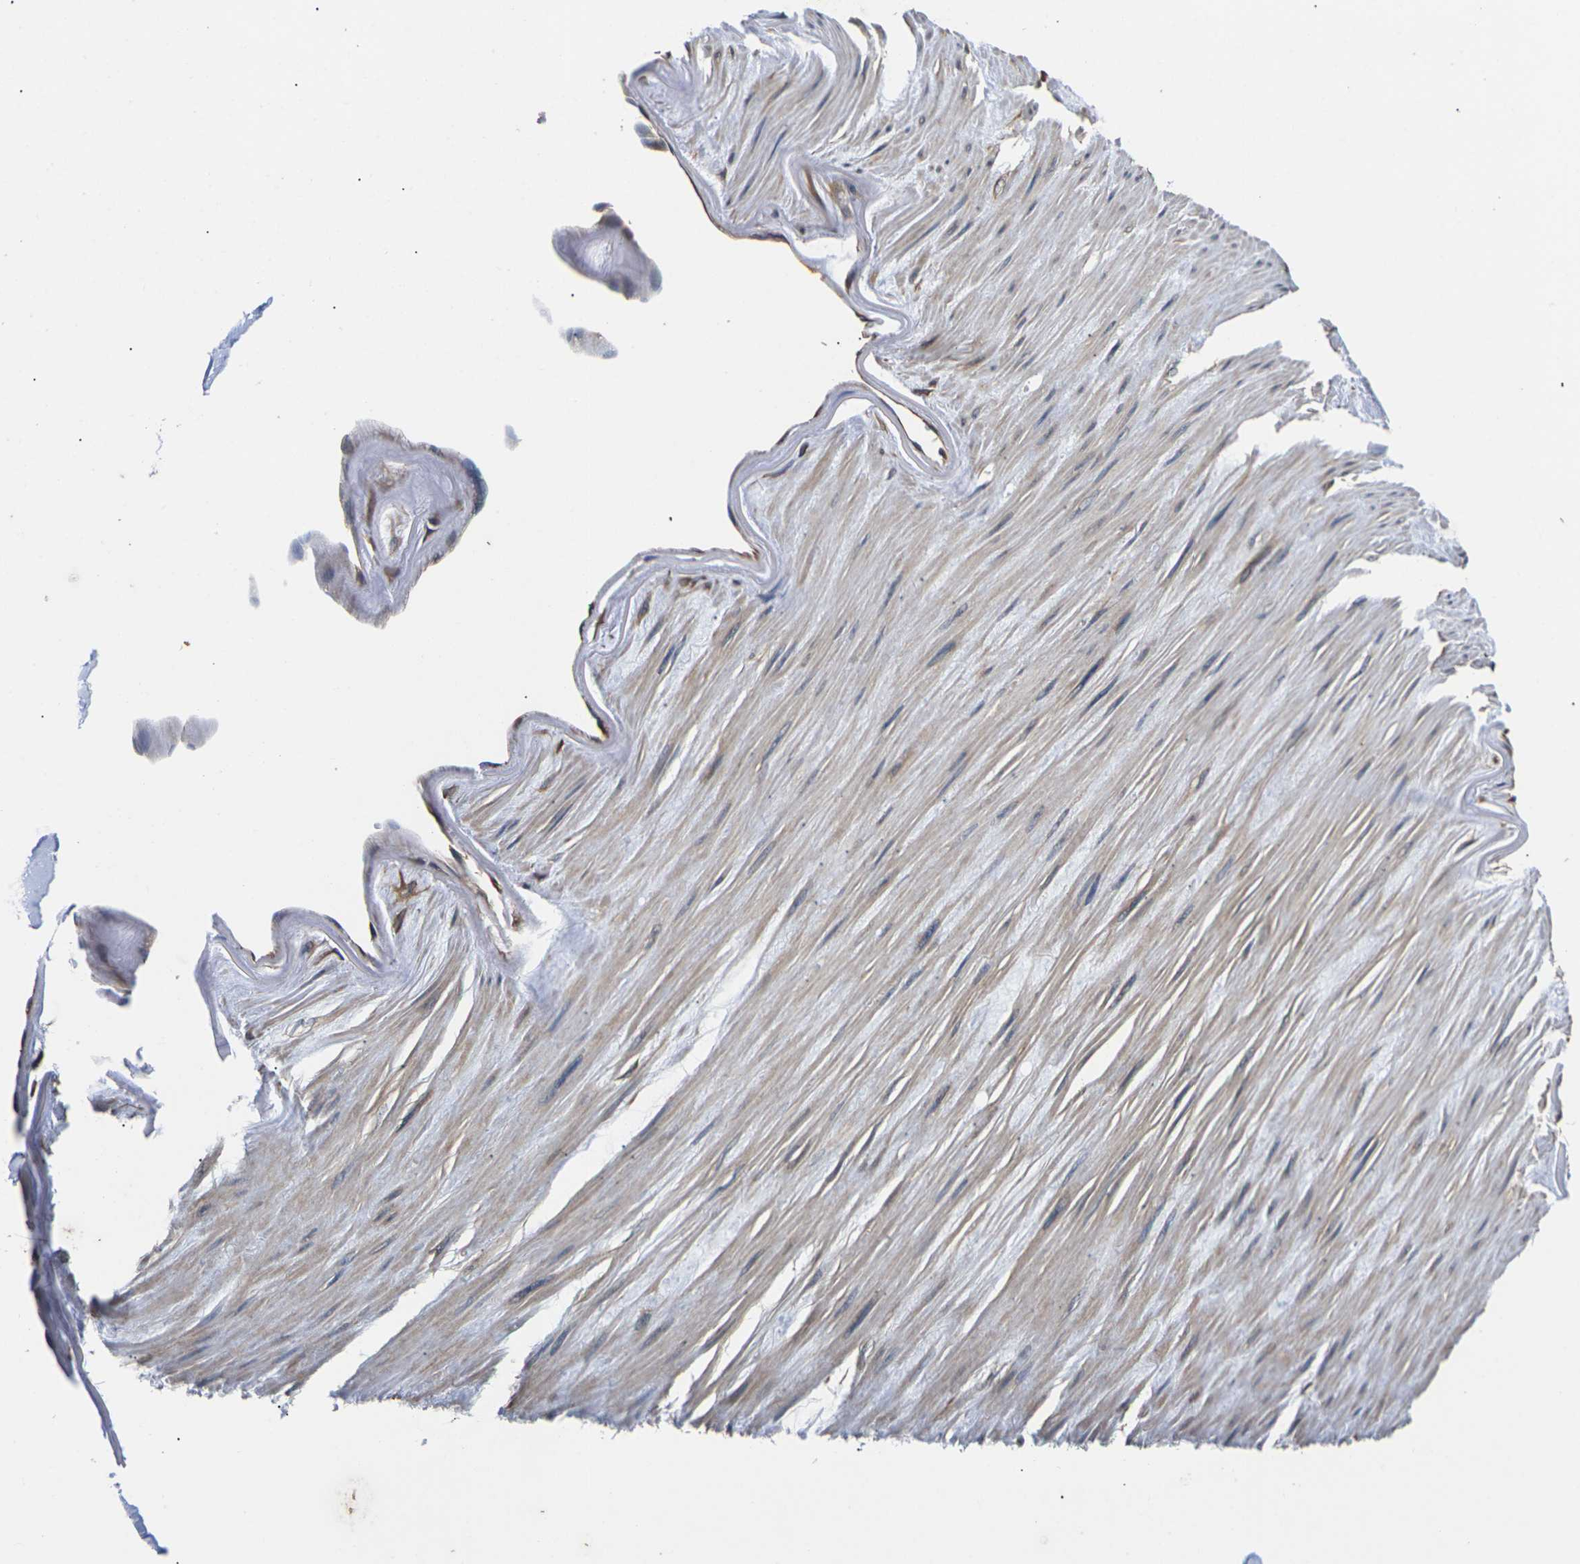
{"staining": {"intensity": "weak", "quantity": "25%-75%", "location": "cytoplasmic/membranous"}, "tissue": "adipose tissue", "cell_type": "Adipocytes", "image_type": "normal", "snomed": [{"axis": "morphology", "description": "Normal tissue, NOS"}, {"axis": "topography", "description": "Adipose tissue"}, {"axis": "topography", "description": "Peripheral nerve tissue"}], "caption": "The histopathology image shows staining of unremarkable adipose tissue, revealing weak cytoplasmic/membranous protein positivity (brown color) within adipocytes. (IHC, brightfield microscopy, high magnification).", "gene": "DKK2", "patient": {"sex": "male", "age": 52}}